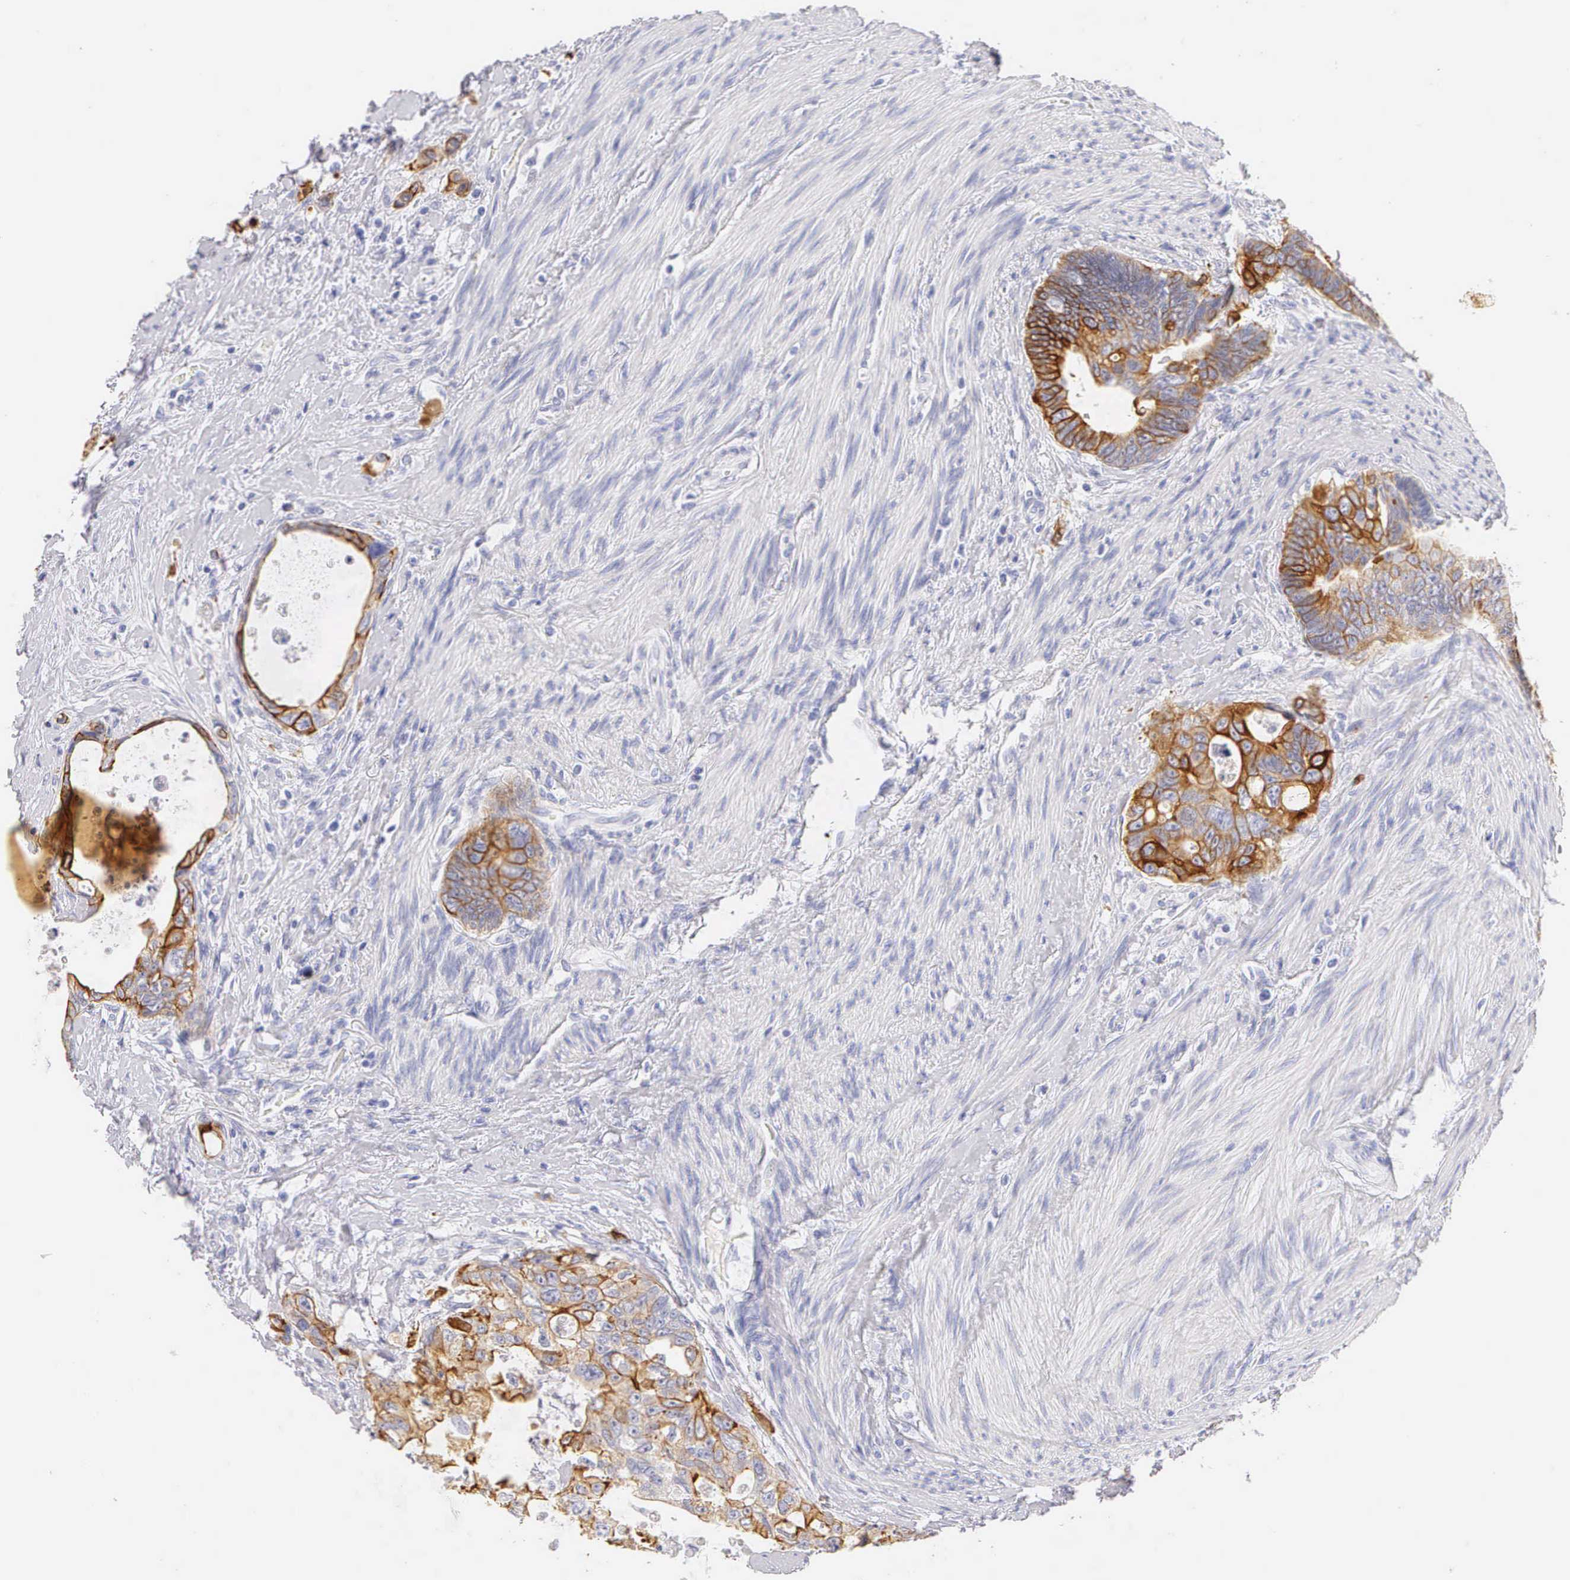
{"staining": {"intensity": "moderate", "quantity": ">75%", "location": "cytoplasmic/membranous"}, "tissue": "colorectal cancer", "cell_type": "Tumor cells", "image_type": "cancer", "snomed": [{"axis": "morphology", "description": "Adenocarcinoma, NOS"}, {"axis": "topography", "description": "Rectum"}], "caption": "This photomicrograph displays colorectal adenocarcinoma stained with immunohistochemistry to label a protein in brown. The cytoplasmic/membranous of tumor cells show moderate positivity for the protein. Nuclei are counter-stained blue.", "gene": "KRT17", "patient": {"sex": "female", "age": 57}}